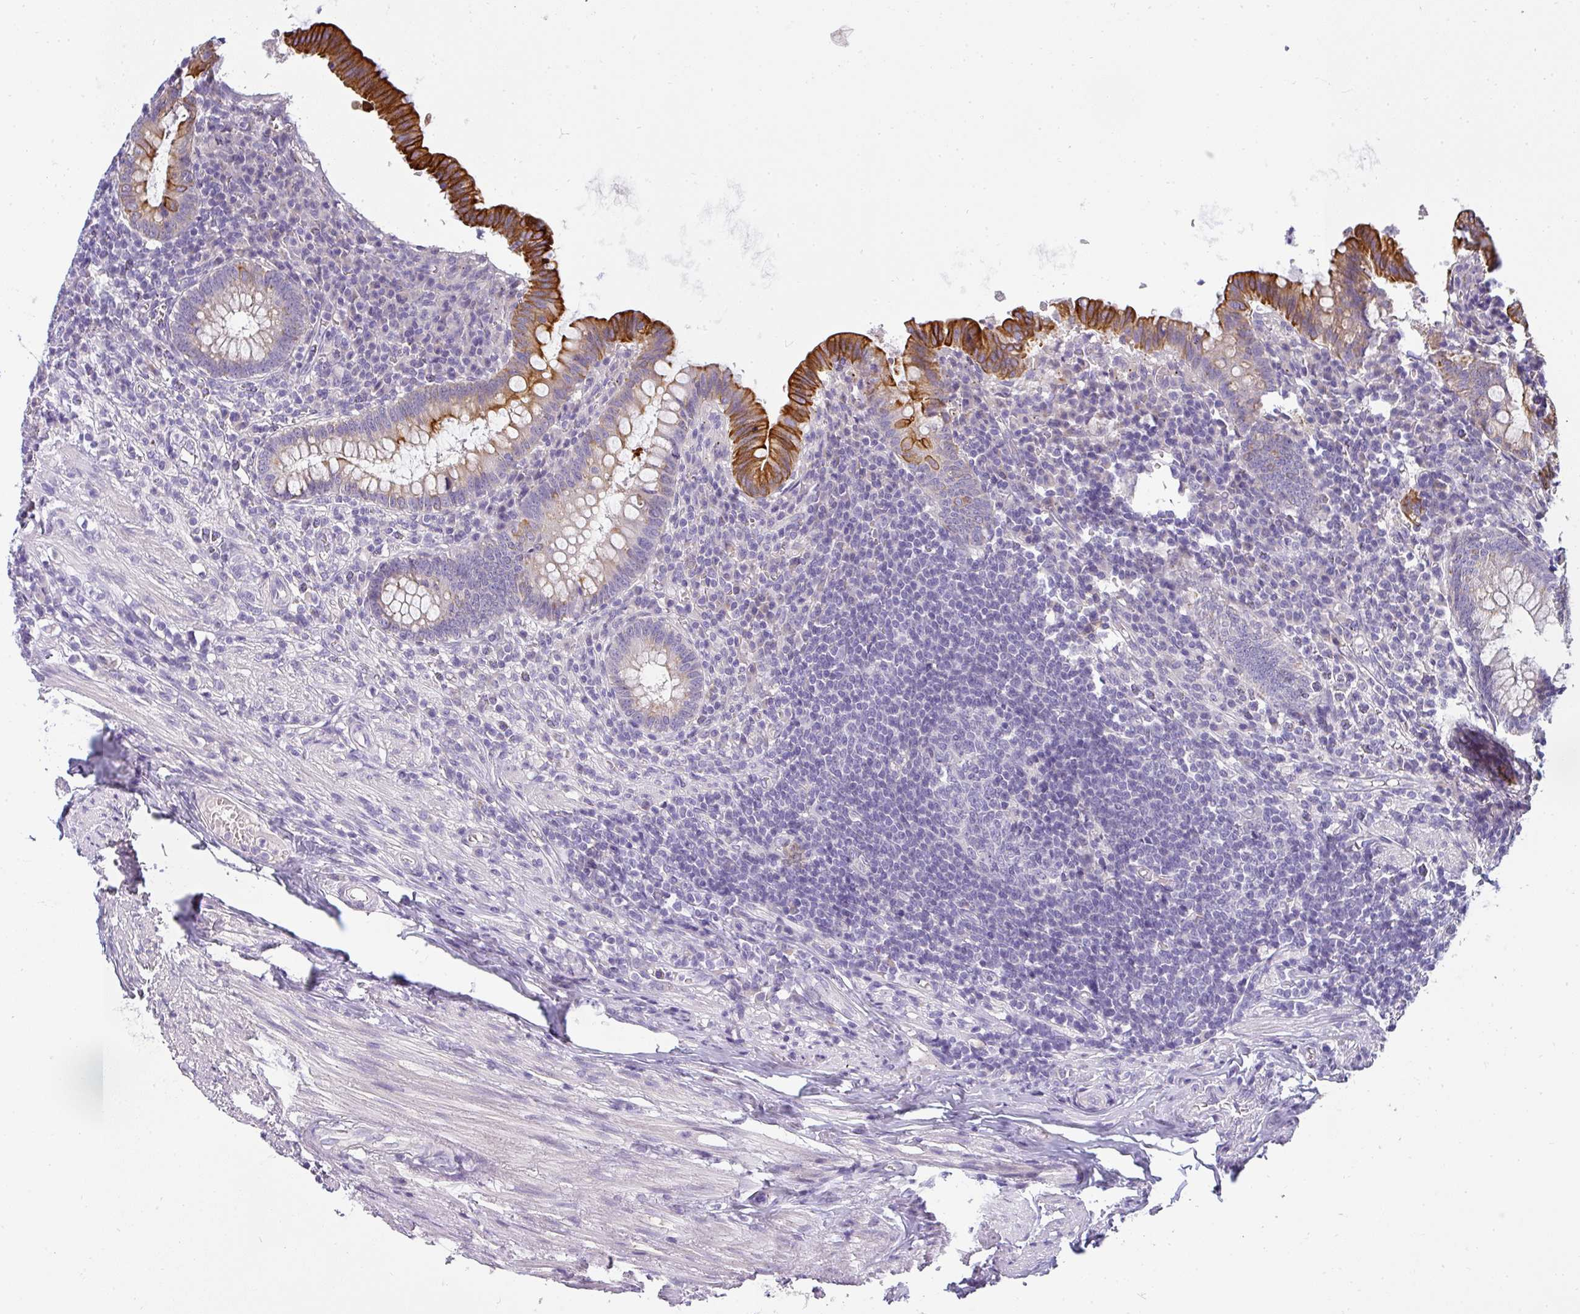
{"staining": {"intensity": "strong", "quantity": "25%-75%", "location": "cytoplasmic/membranous"}, "tissue": "appendix", "cell_type": "Glandular cells", "image_type": "normal", "snomed": [{"axis": "morphology", "description": "Normal tissue, NOS"}, {"axis": "topography", "description": "Appendix"}], "caption": "IHC of benign human appendix reveals high levels of strong cytoplasmic/membranous expression in about 25%-75% of glandular cells. The staining was performed using DAB, with brown indicating positive protein expression. Nuclei are stained blue with hematoxylin.", "gene": "ASXL3", "patient": {"sex": "male", "age": 83}}